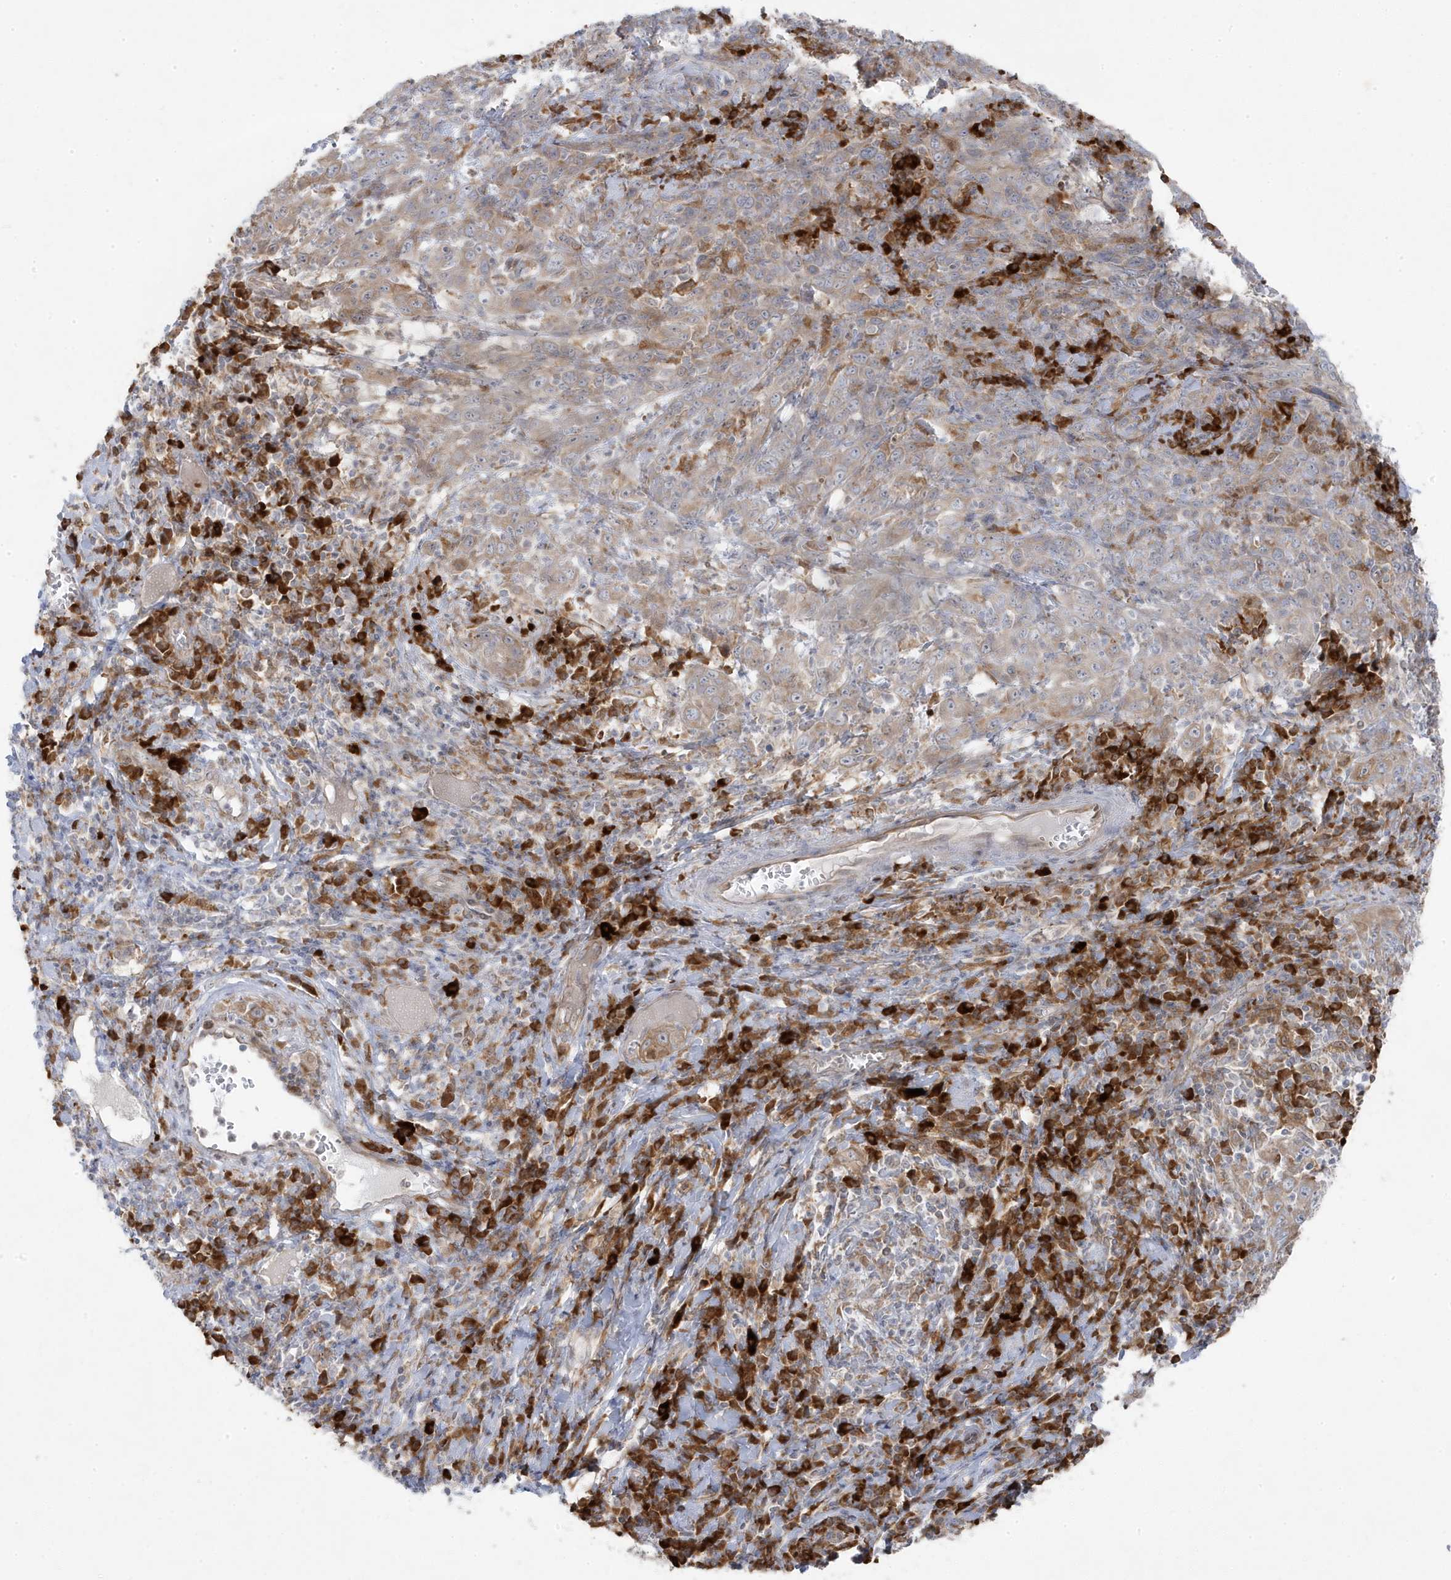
{"staining": {"intensity": "moderate", "quantity": "25%-75%", "location": "cytoplasmic/membranous"}, "tissue": "cervical cancer", "cell_type": "Tumor cells", "image_type": "cancer", "snomed": [{"axis": "morphology", "description": "Squamous cell carcinoma, NOS"}, {"axis": "topography", "description": "Cervix"}], "caption": "Tumor cells exhibit medium levels of moderate cytoplasmic/membranous staining in approximately 25%-75% of cells in cervical cancer.", "gene": "ZNF654", "patient": {"sex": "female", "age": 46}}